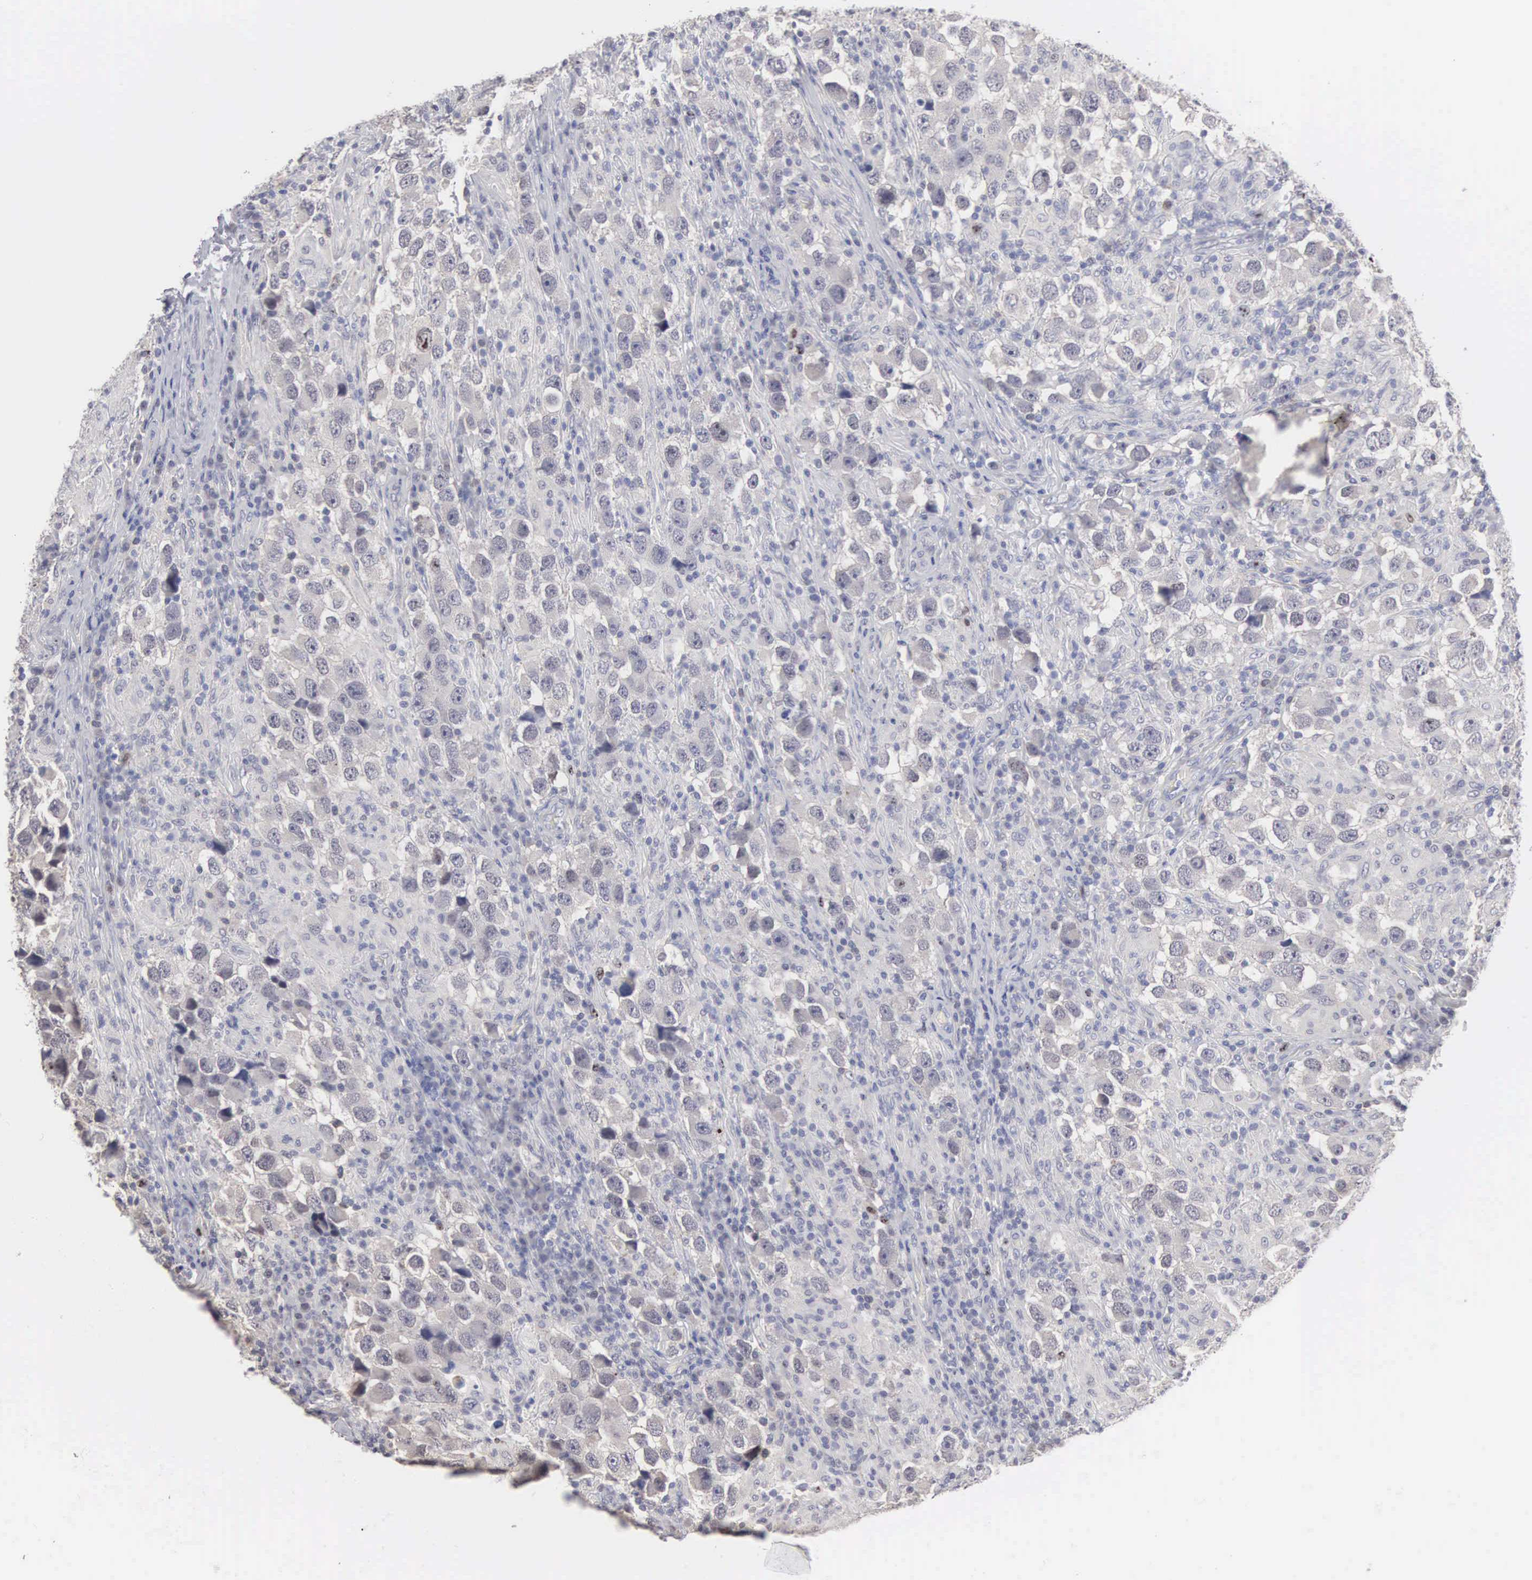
{"staining": {"intensity": "negative", "quantity": "none", "location": "none"}, "tissue": "testis cancer", "cell_type": "Tumor cells", "image_type": "cancer", "snomed": [{"axis": "morphology", "description": "Carcinoma, Embryonal, NOS"}, {"axis": "topography", "description": "Testis"}], "caption": "Tumor cells are negative for brown protein staining in testis cancer (embryonal carcinoma).", "gene": "KDM6A", "patient": {"sex": "male", "age": 21}}